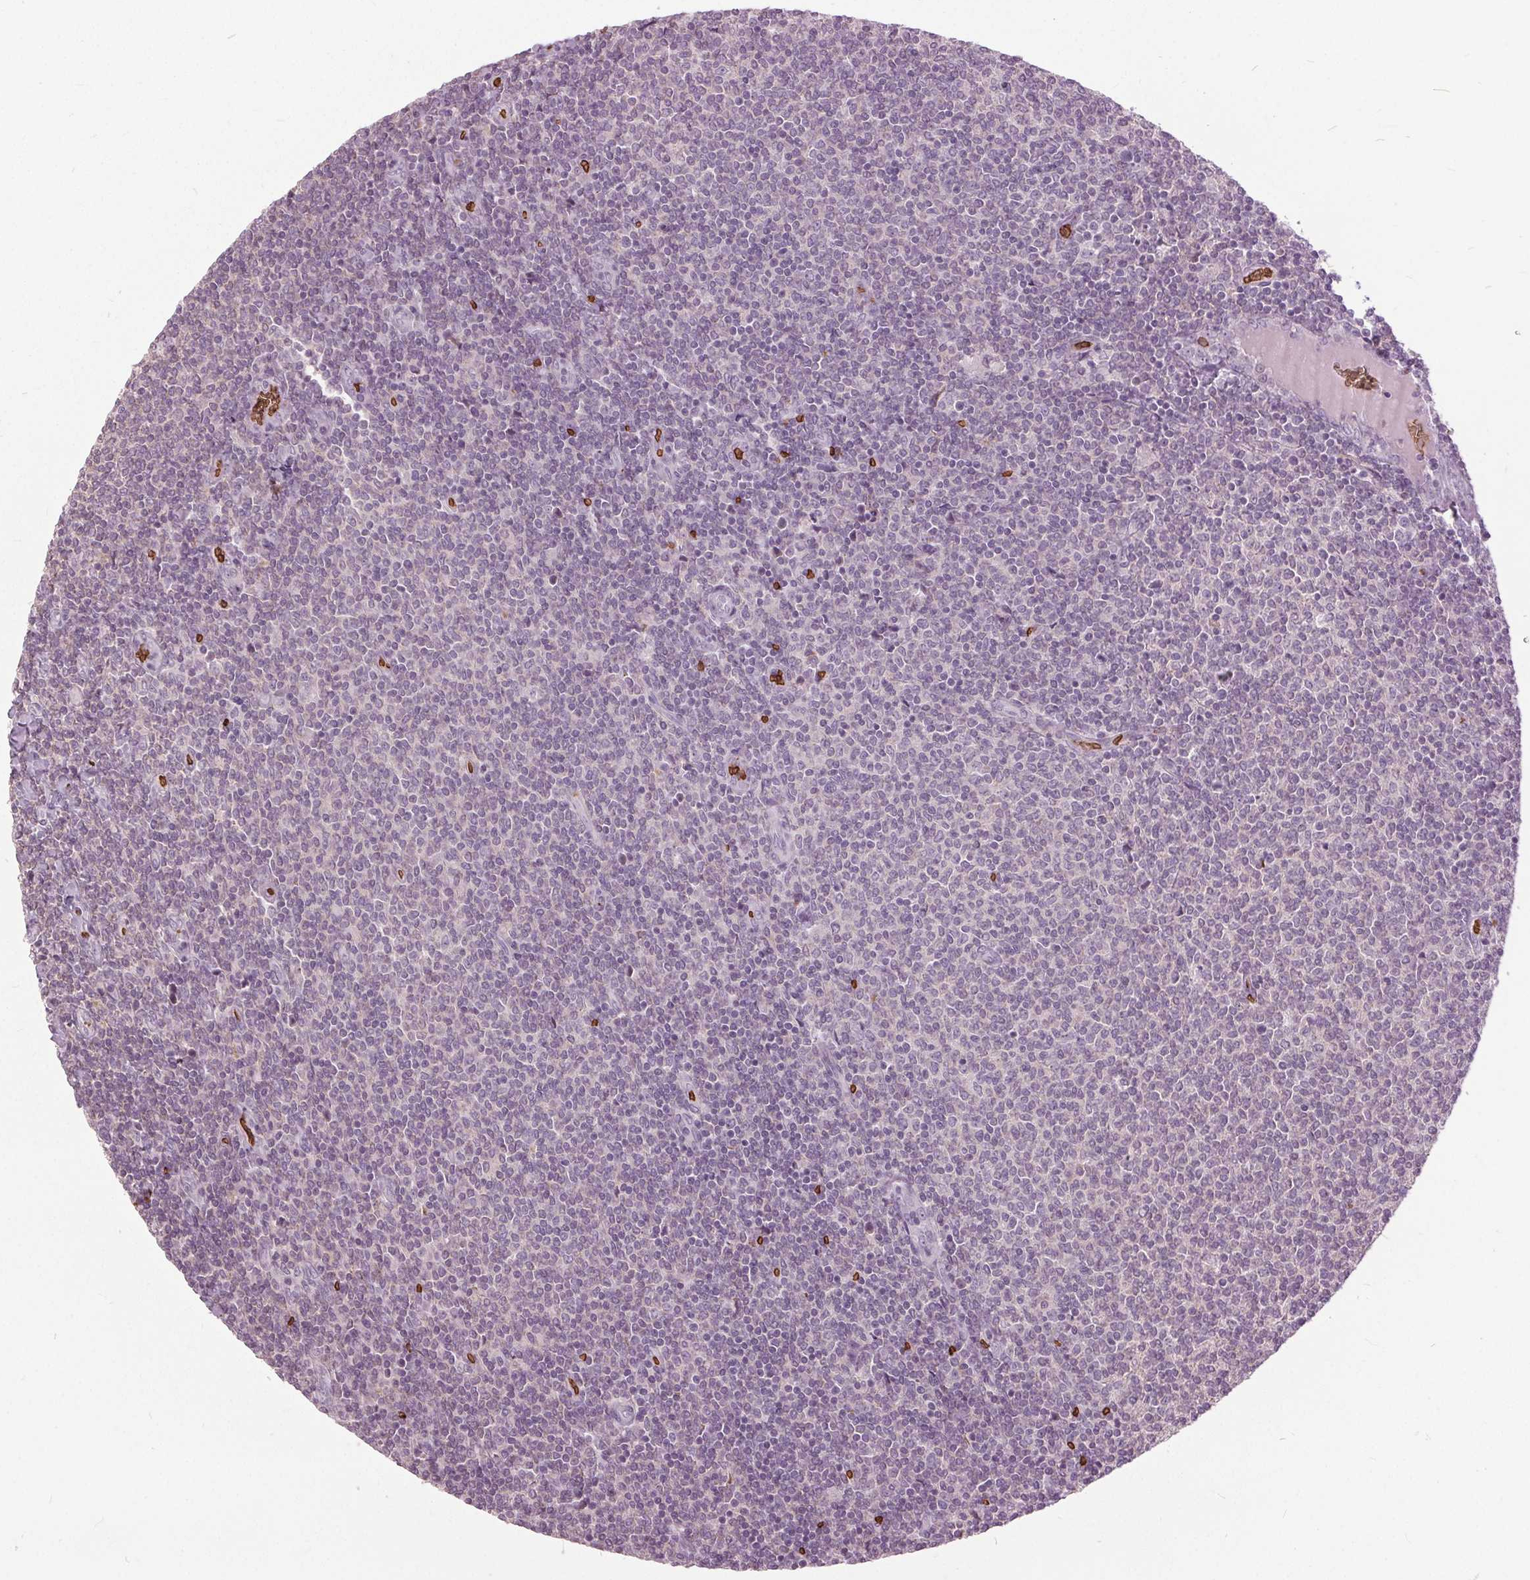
{"staining": {"intensity": "negative", "quantity": "none", "location": "none"}, "tissue": "lymphoma", "cell_type": "Tumor cells", "image_type": "cancer", "snomed": [{"axis": "morphology", "description": "Malignant lymphoma, non-Hodgkin's type, Low grade"}, {"axis": "topography", "description": "Lymph node"}], "caption": "A histopathology image of lymphoma stained for a protein shows no brown staining in tumor cells. (Stains: DAB immunohistochemistry (IHC) with hematoxylin counter stain, Microscopy: brightfield microscopy at high magnification).", "gene": "SLC4A1", "patient": {"sex": "male", "age": 52}}